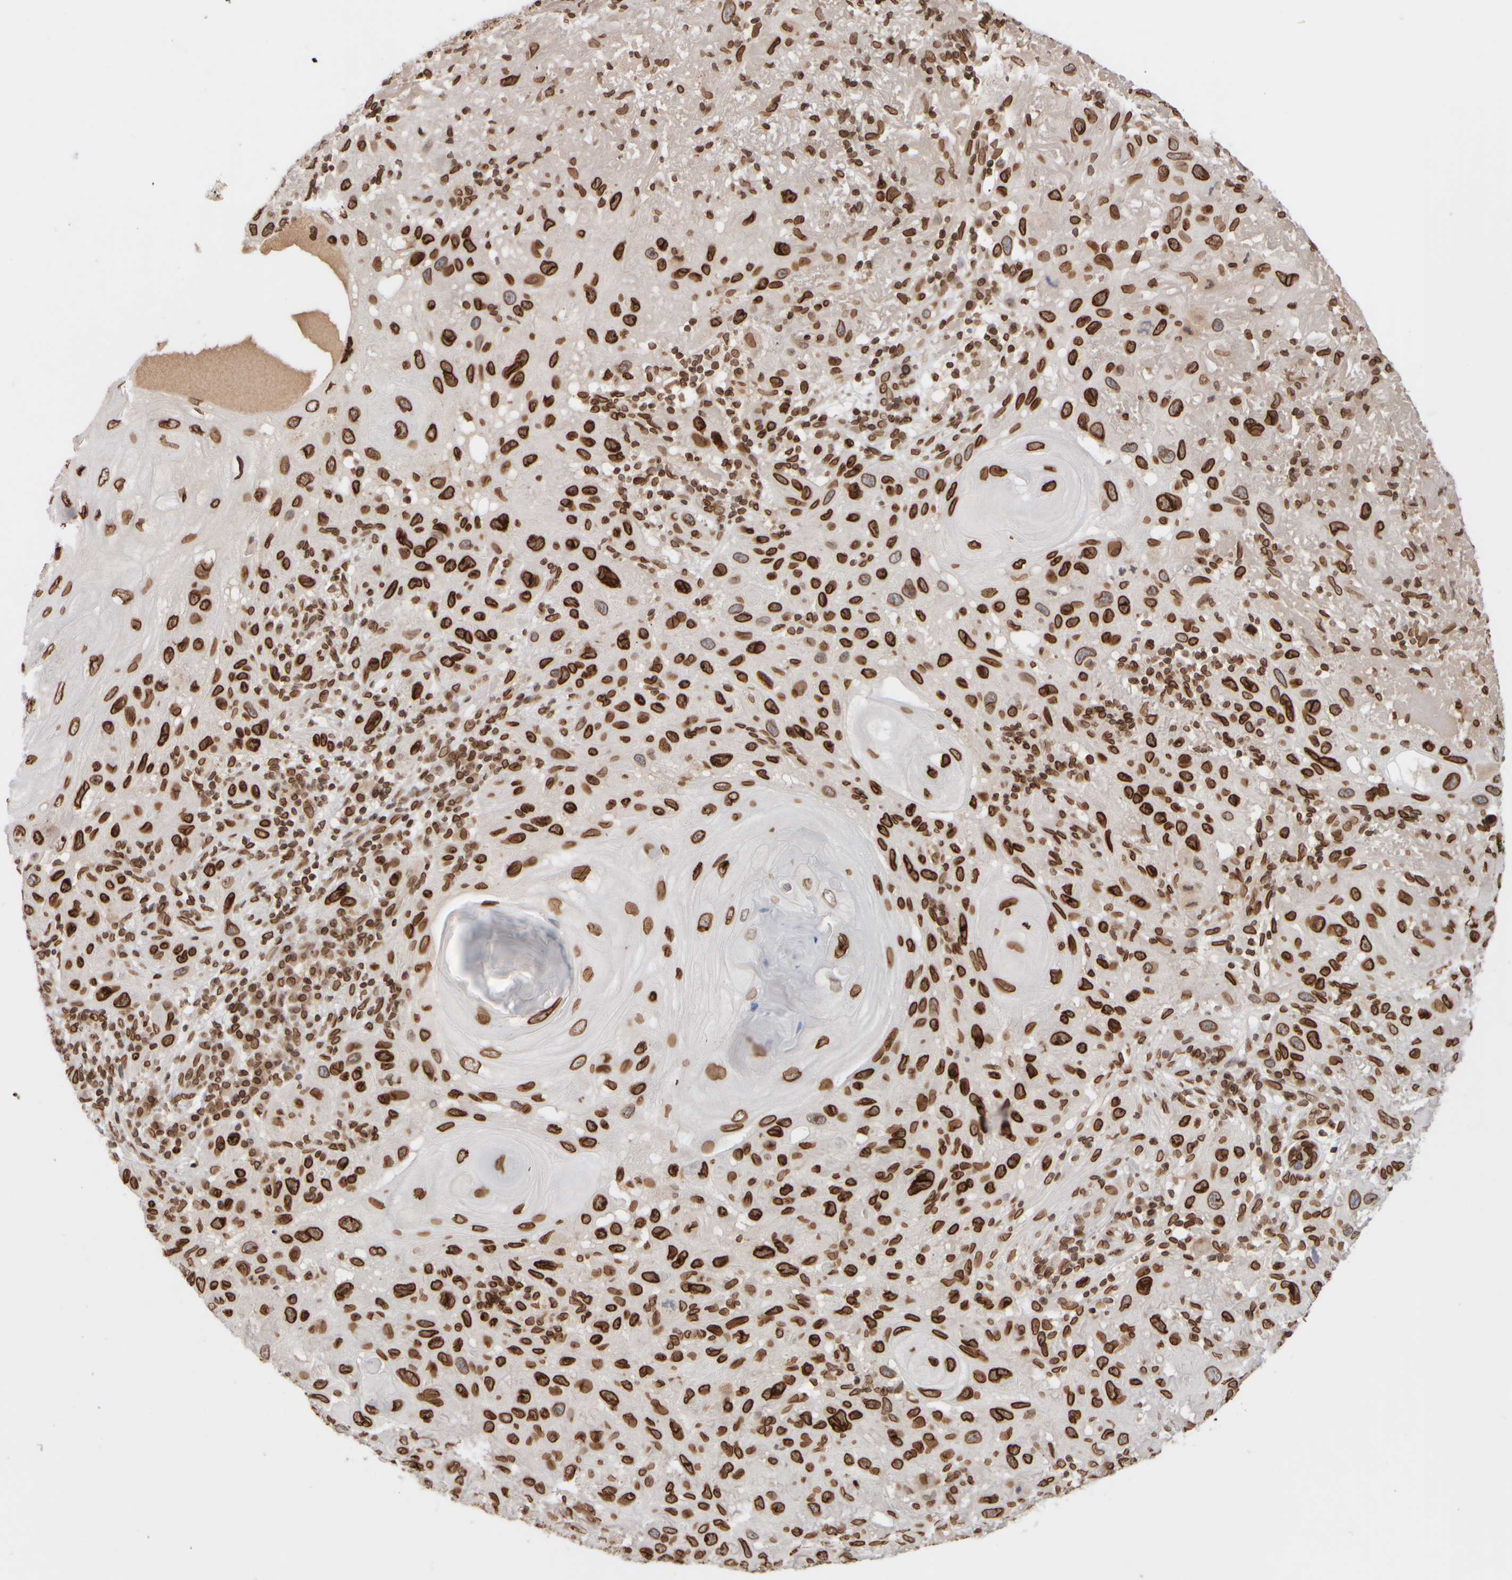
{"staining": {"intensity": "strong", "quantity": ">75%", "location": "cytoplasmic/membranous,nuclear"}, "tissue": "skin cancer", "cell_type": "Tumor cells", "image_type": "cancer", "snomed": [{"axis": "morphology", "description": "Normal tissue, NOS"}, {"axis": "morphology", "description": "Squamous cell carcinoma, NOS"}, {"axis": "topography", "description": "Skin"}], "caption": "Immunohistochemical staining of human skin squamous cell carcinoma displays strong cytoplasmic/membranous and nuclear protein positivity in about >75% of tumor cells. (DAB = brown stain, brightfield microscopy at high magnification).", "gene": "ZC3HC1", "patient": {"sex": "female", "age": 96}}